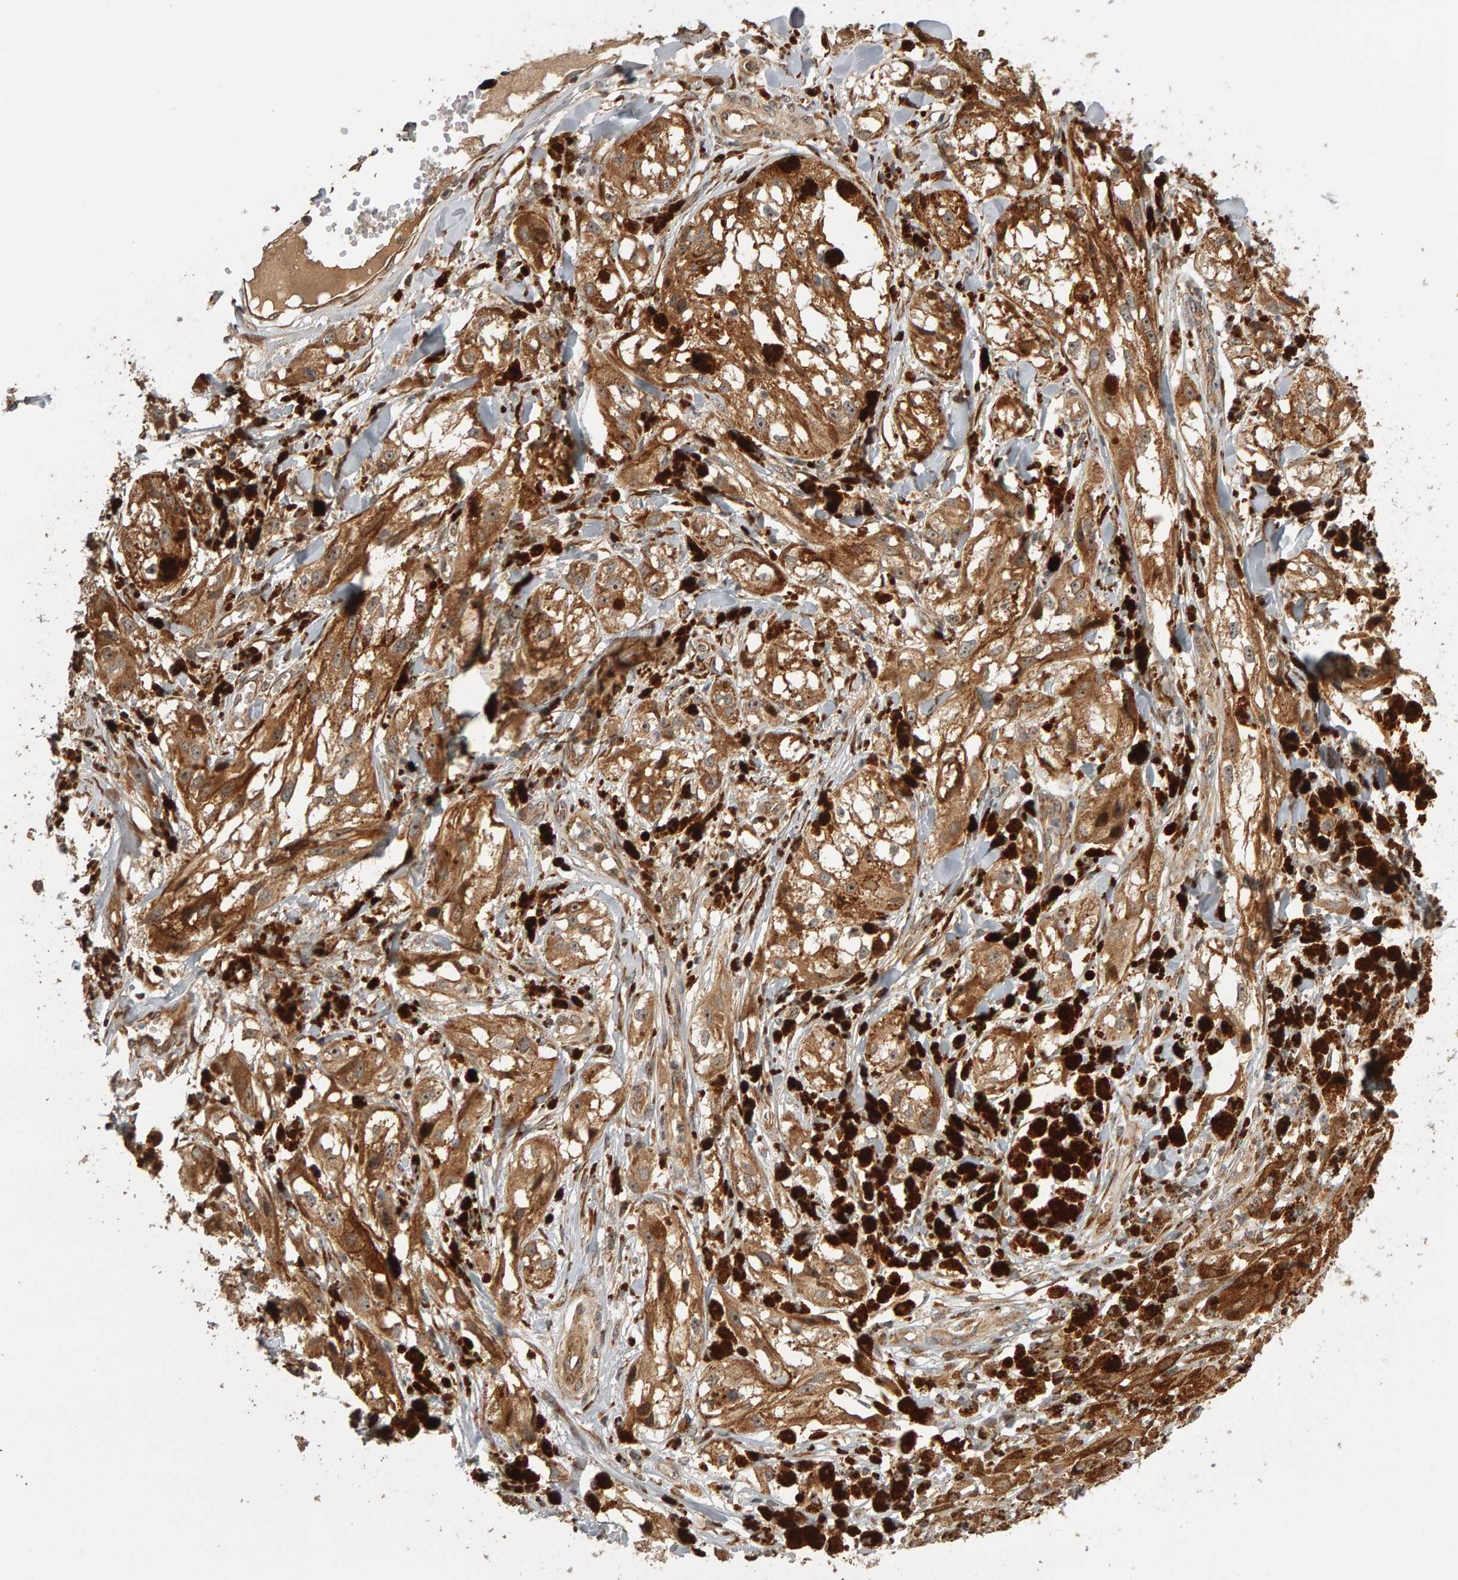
{"staining": {"intensity": "moderate", "quantity": ">75%", "location": "cytoplasmic/membranous"}, "tissue": "melanoma", "cell_type": "Tumor cells", "image_type": "cancer", "snomed": [{"axis": "morphology", "description": "Malignant melanoma, NOS"}, {"axis": "topography", "description": "Skin"}], "caption": "This is a photomicrograph of immunohistochemistry (IHC) staining of malignant melanoma, which shows moderate staining in the cytoplasmic/membranous of tumor cells.", "gene": "ZFAND1", "patient": {"sex": "male", "age": 88}}